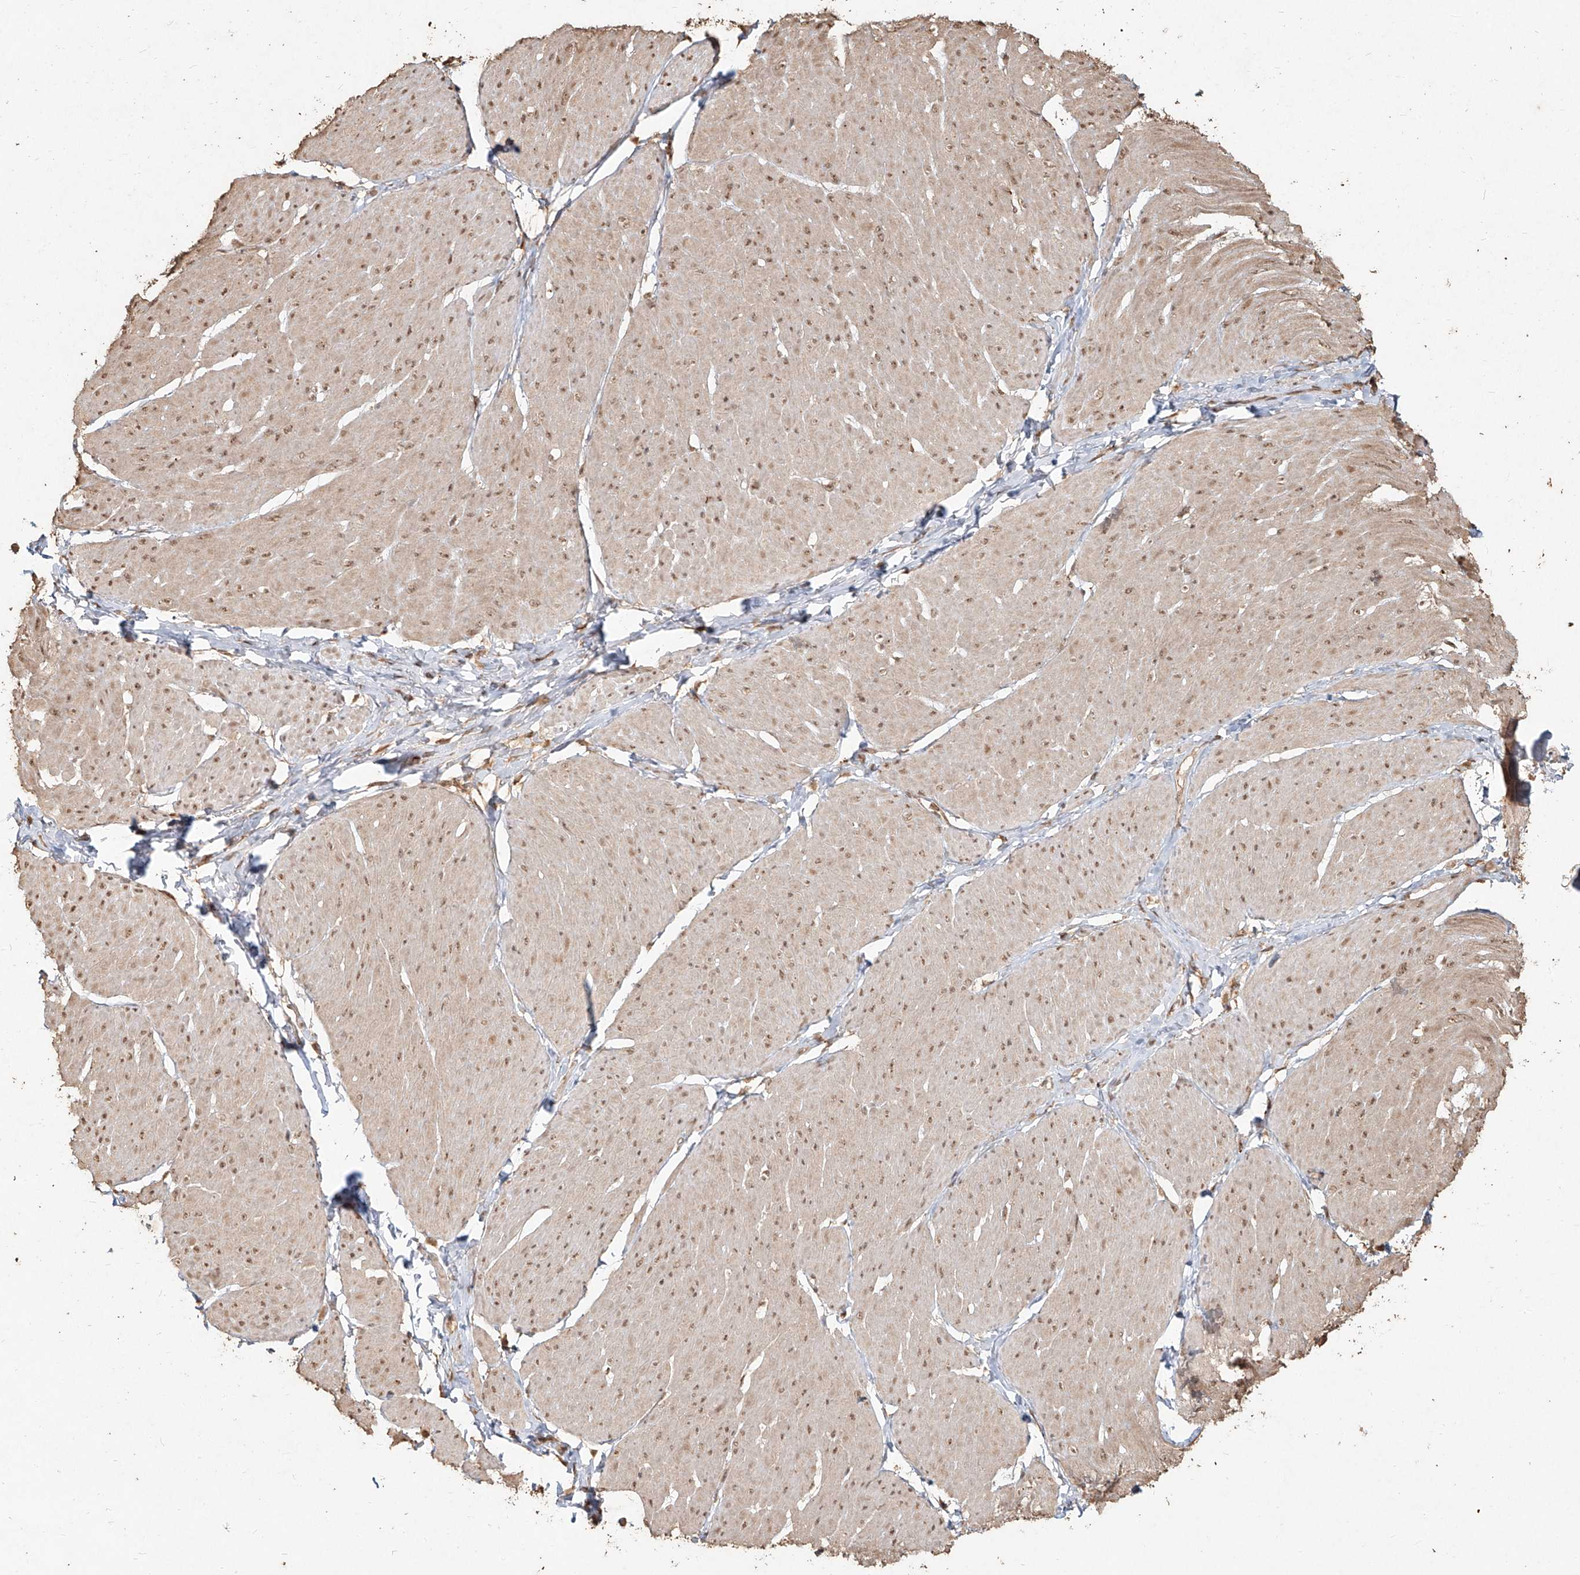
{"staining": {"intensity": "moderate", "quantity": ">75%", "location": "cytoplasmic/membranous,nuclear"}, "tissue": "smooth muscle", "cell_type": "Smooth muscle cells", "image_type": "normal", "snomed": [{"axis": "morphology", "description": "Urothelial carcinoma, High grade"}, {"axis": "topography", "description": "Urinary bladder"}], "caption": "Smooth muscle cells reveal medium levels of moderate cytoplasmic/membranous,nuclear positivity in about >75% of cells in unremarkable human smooth muscle.", "gene": "UBE2K", "patient": {"sex": "male", "age": 46}}